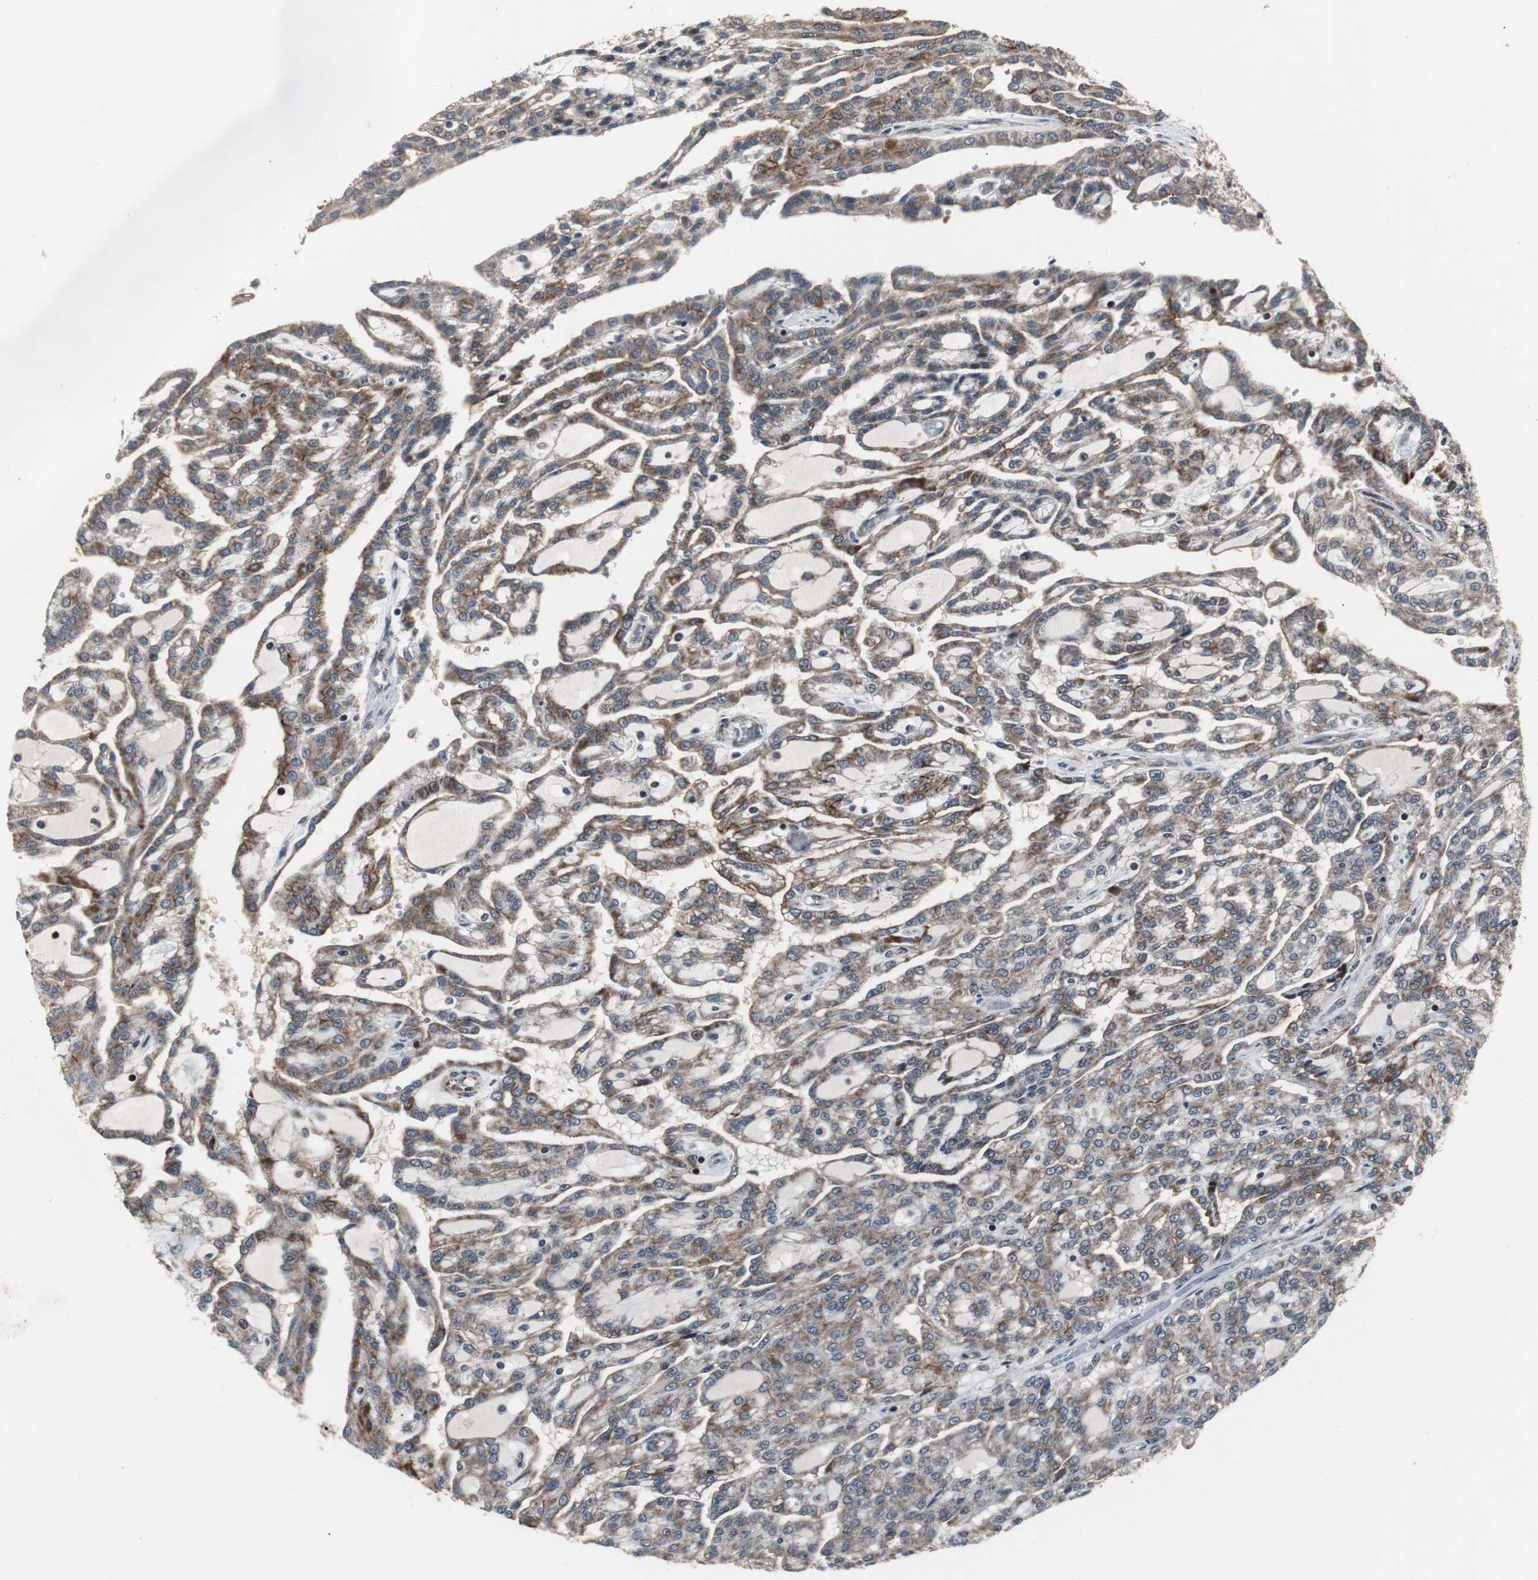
{"staining": {"intensity": "moderate", "quantity": ">75%", "location": "cytoplasmic/membranous"}, "tissue": "renal cancer", "cell_type": "Tumor cells", "image_type": "cancer", "snomed": [{"axis": "morphology", "description": "Adenocarcinoma, NOS"}, {"axis": "topography", "description": "Kidney"}], "caption": "Renal cancer (adenocarcinoma) was stained to show a protein in brown. There is medium levels of moderate cytoplasmic/membranous expression in about >75% of tumor cells.", "gene": "MRPL40", "patient": {"sex": "male", "age": 63}}